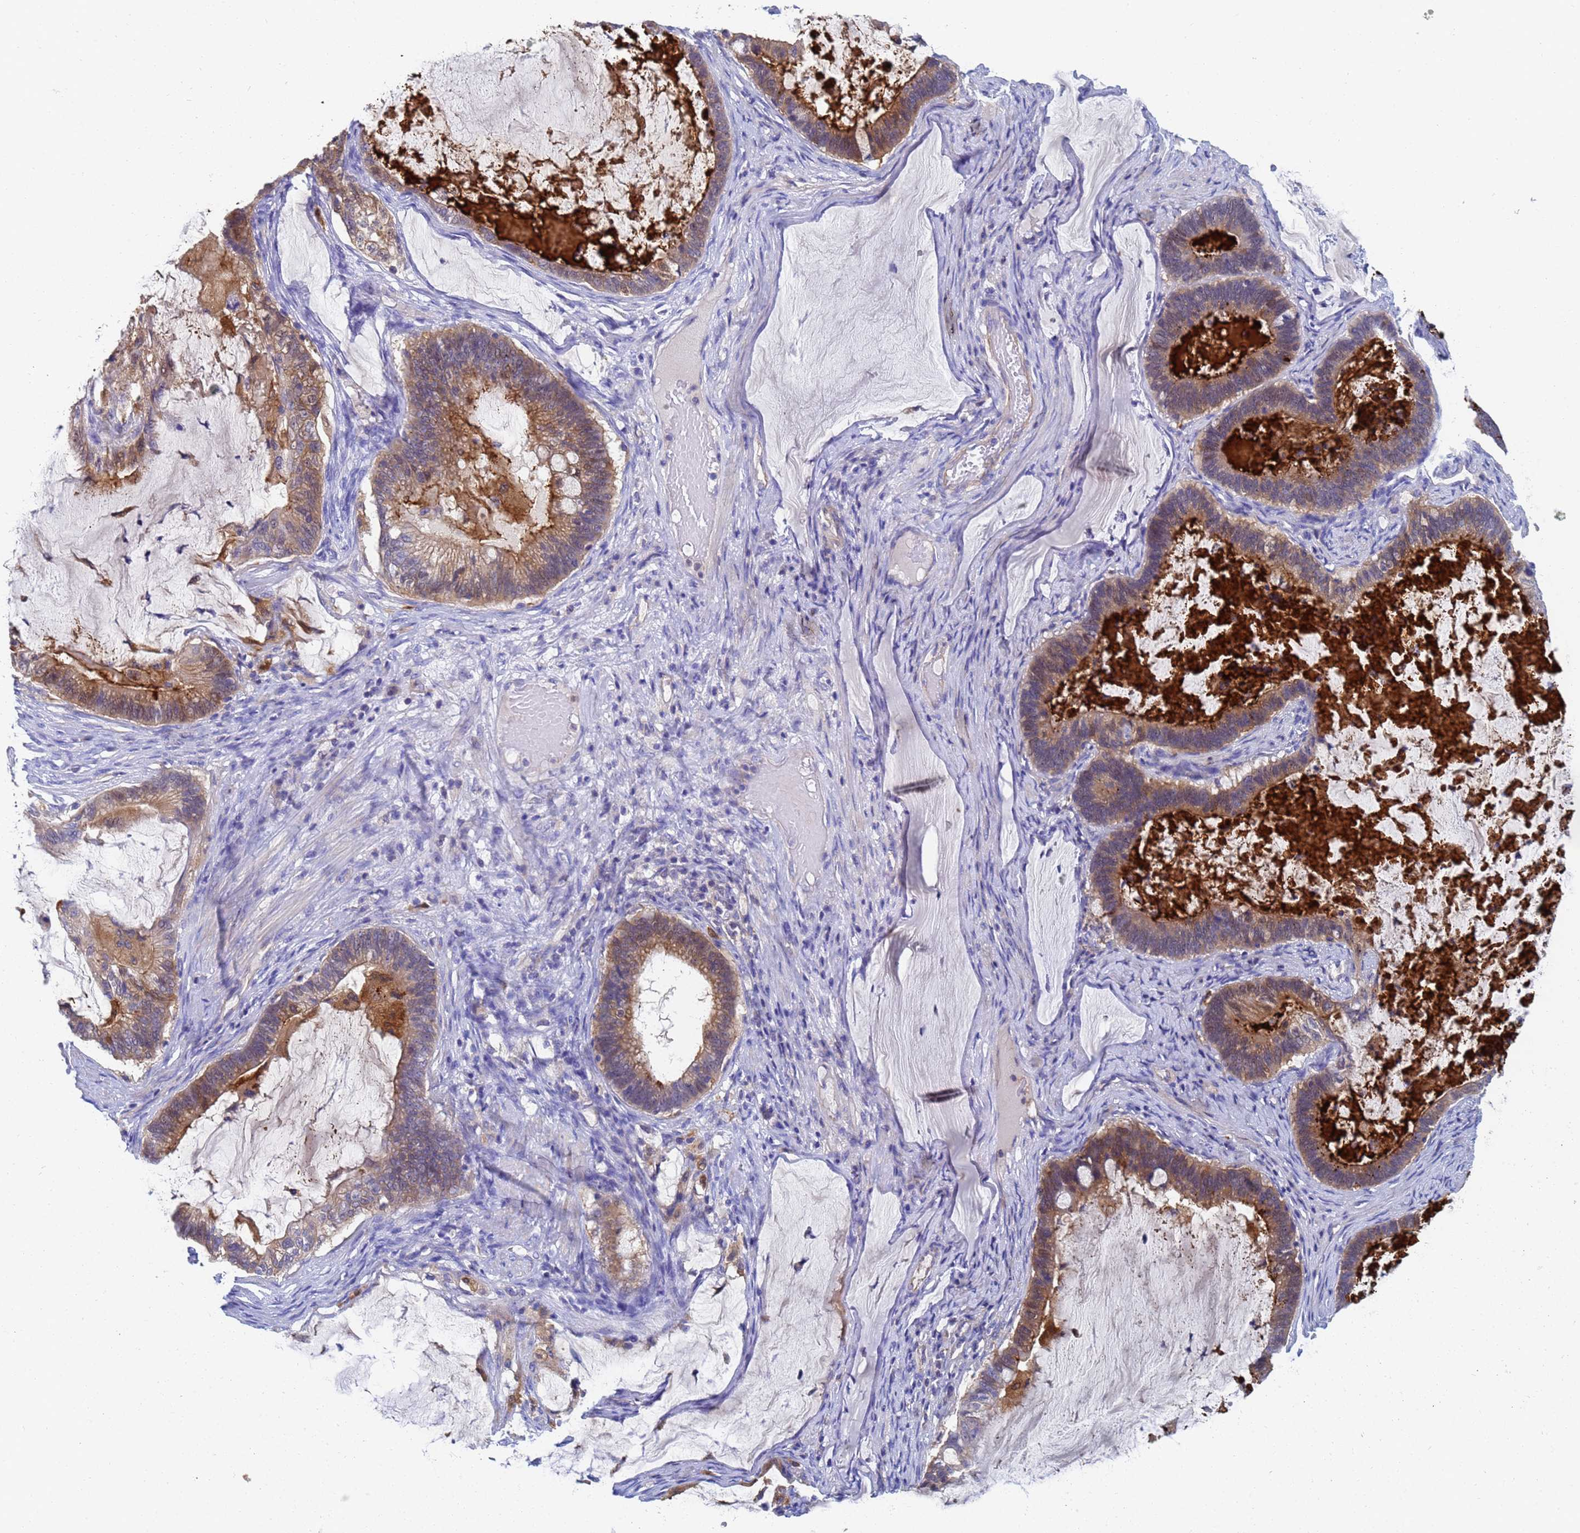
{"staining": {"intensity": "moderate", "quantity": ">75%", "location": "cytoplasmic/membranous"}, "tissue": "ovarian cancer", "cell_type": "Tumor cells", "image_type": "cancer", "snomed": [{"axis": "morphology", "description": "Cystadenocarcinoma, mucinous, NOS"}, {"axis": "topography", "description": "Ovary"}], "caption": "Human ovarian mucinous cystadenocarcinoma stained for a protein (brown) shows moderate cytoplasmic/membranous positive staining in about >75% of tumor cells.", "gene": "GCHFR", "patient": {"sex": "female", "age": 61}}